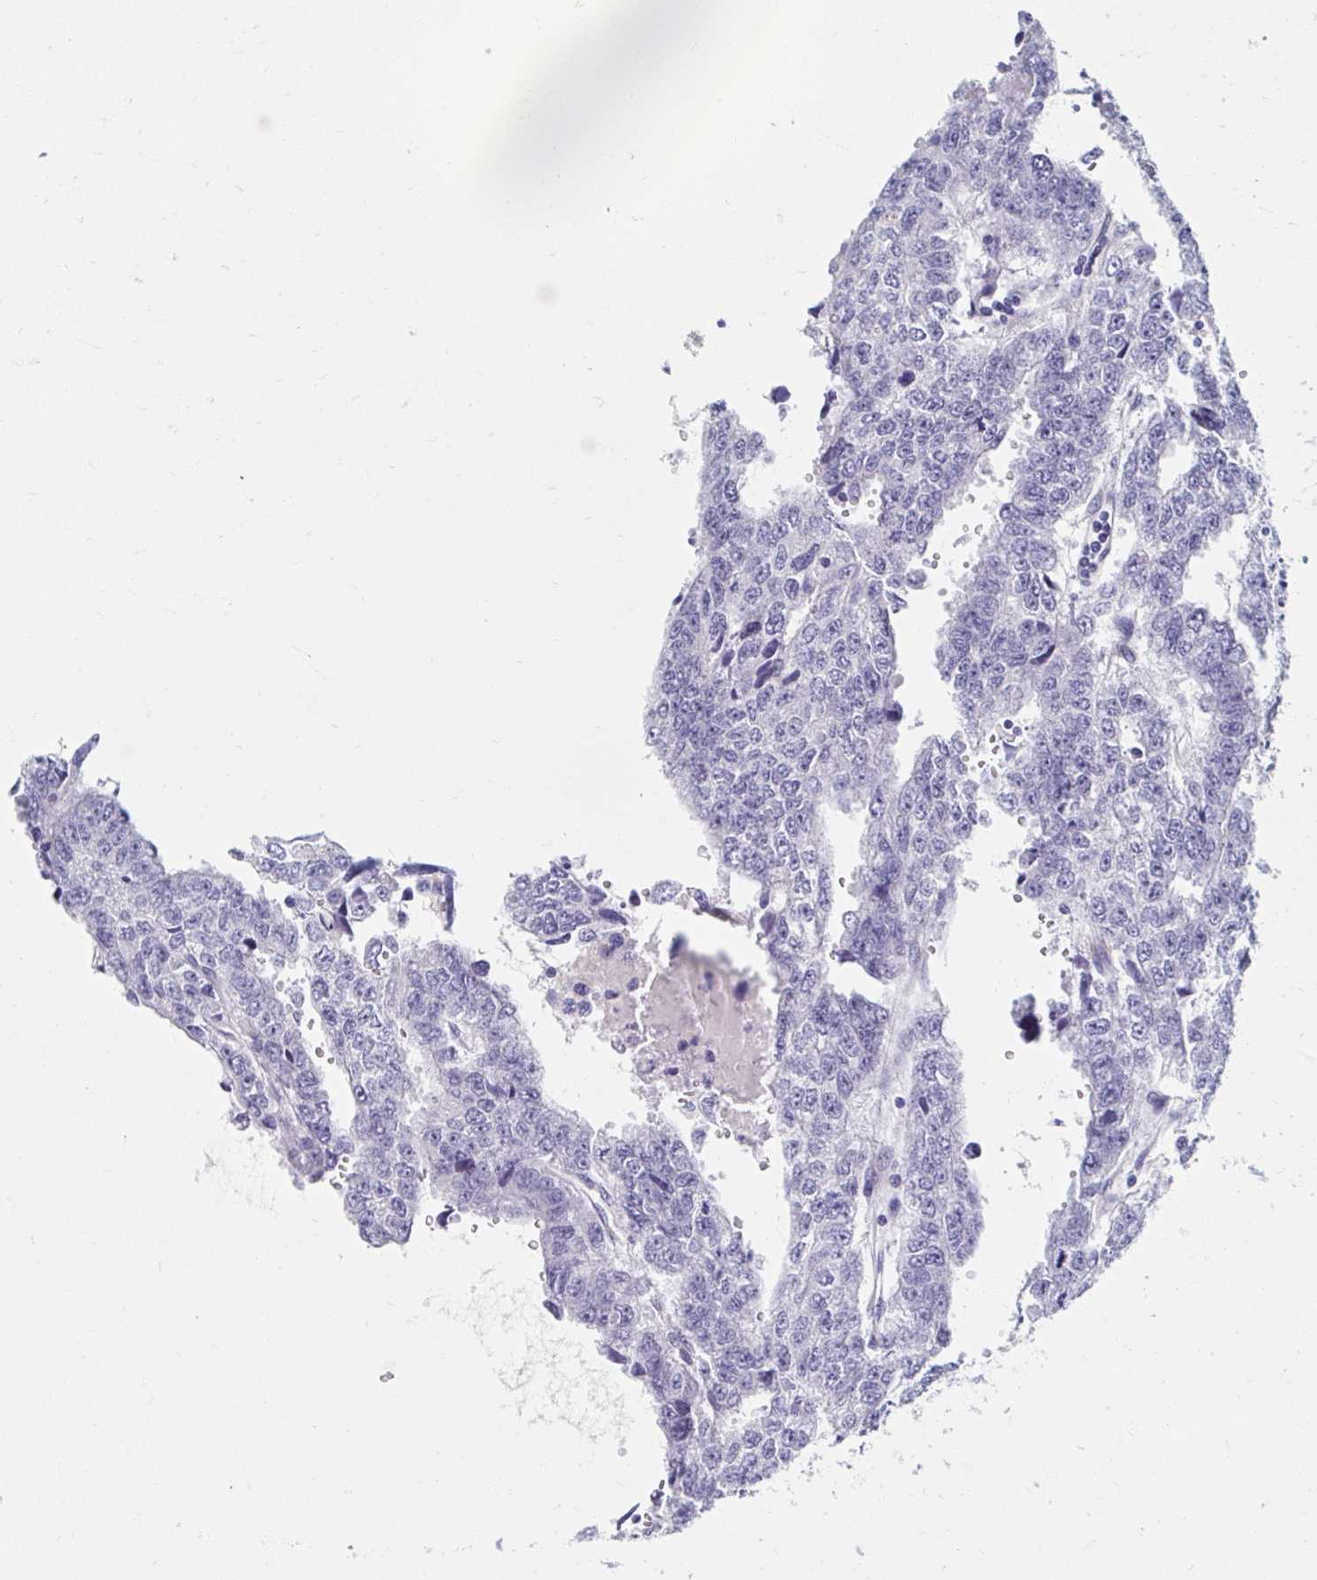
{"staining": {"intensity": "negative", "quantity": "none", "location": "none"}, "tissue": "testis cancer", "cell_type": "Tumor cells", "image_type": "cancer", "snomed": [{"axis": "morphology", "description": "Carcinoma, Embryonal, NOS"}, {"axis": "topography", "description": "Testis"}], "caption": "Tumor cells show no significant expression in embryonal carcinoma (testis).", "gene": "MYLK2", "patient": {"sex": "male", "age": 20}}